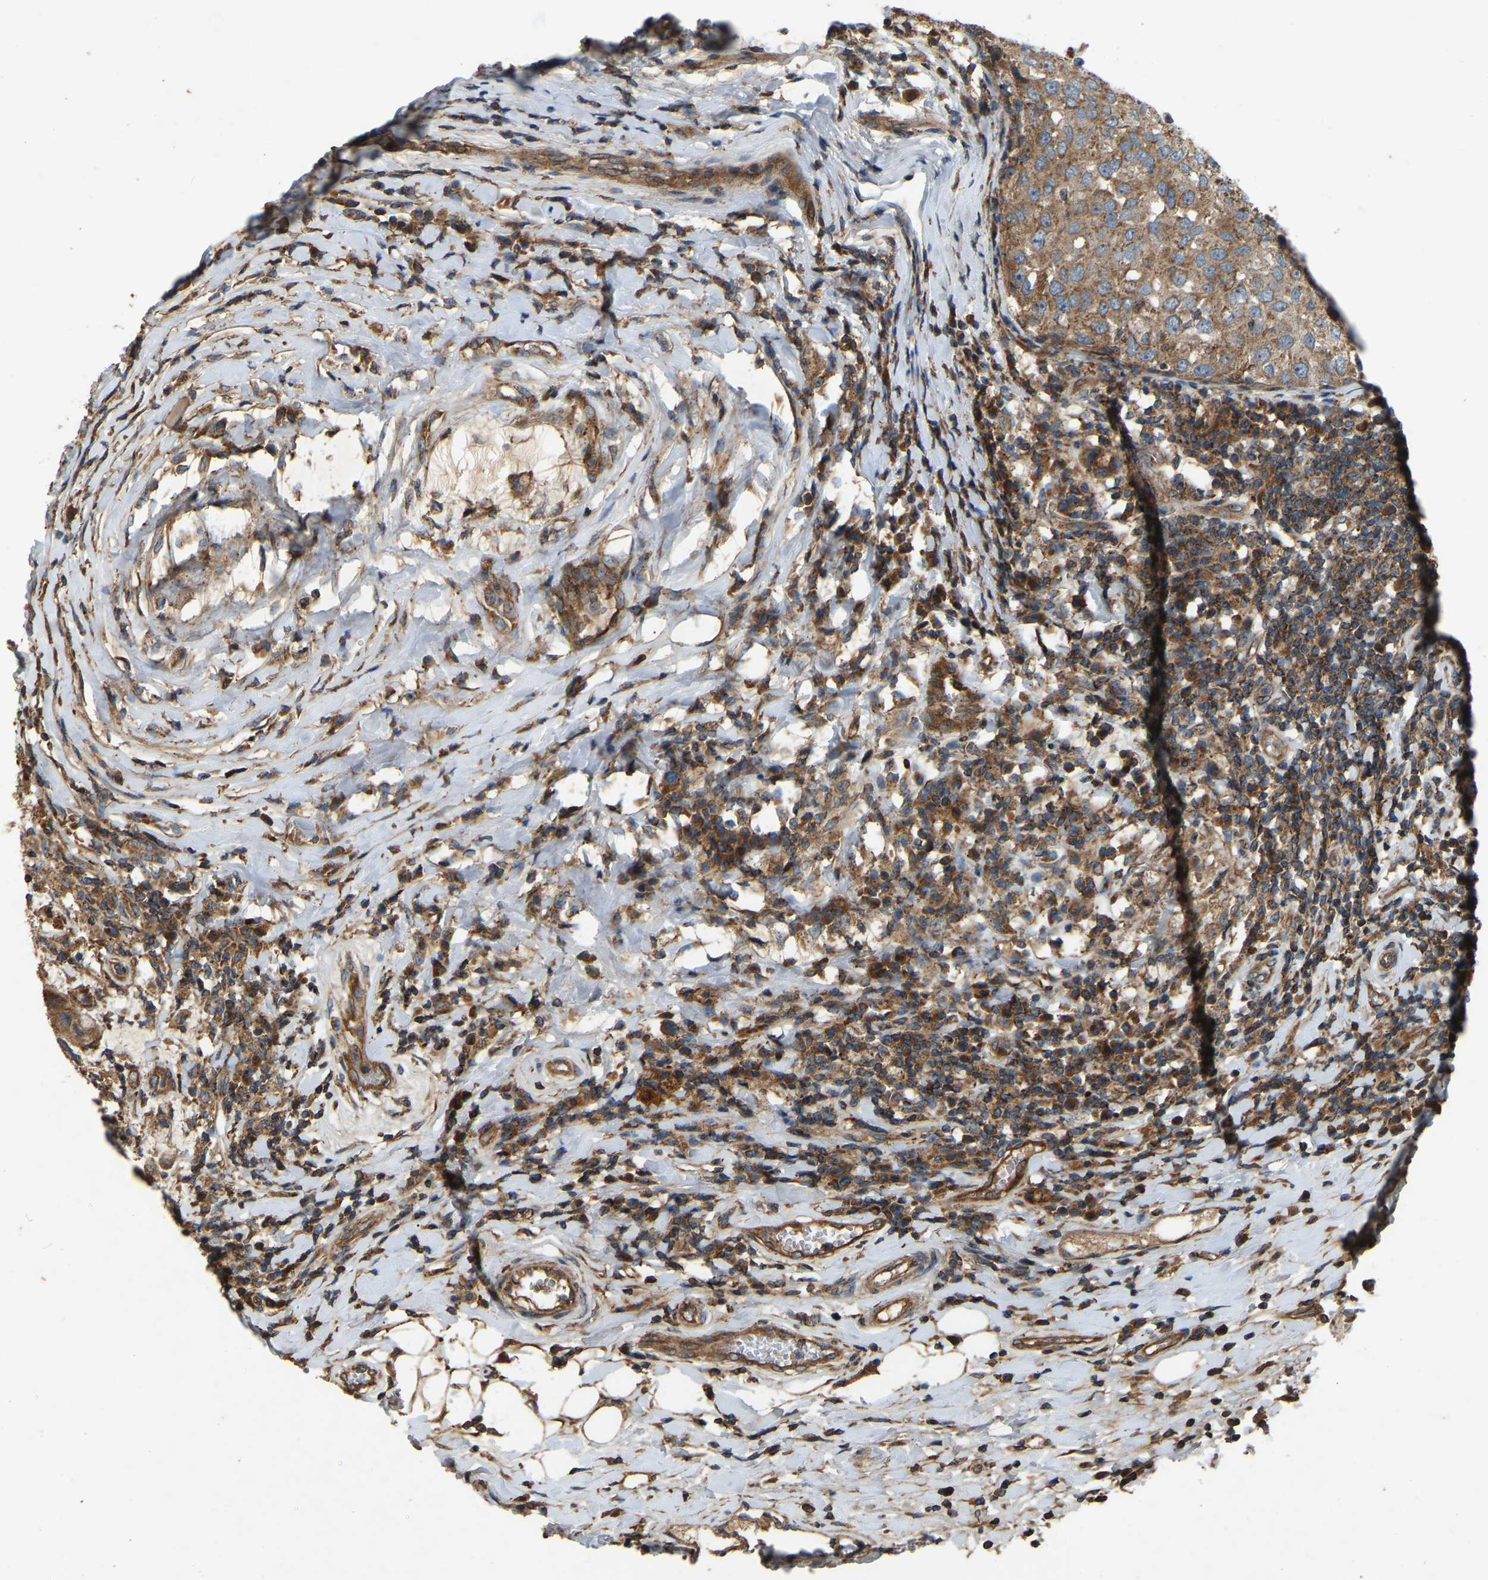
{"staining": {"intensity": "moderate", "quantity": ">75%", "location": "cytoplasmic/membranous"}, "tissue": "breast cancer", "cell_type": "Tumor cells", "image_type": "cancer", "snomed": [{"axis": "morphology", "description": "Duct carcinoma"}, {"axis": "topography", "description": "Breast"}], "caption": "The micrograph shows staining of breast cancer (infiltrating ductal carcinoma), revealing moderate cytoplasmic/membranous protein staining (brown color) within tumor cells. Immunohistochemistry (ihc) stains the protein of interest in brown and the nuclei are stained blue.", "gene": "SAMD9L", "patient": {"sex": "female", "age": 27}}